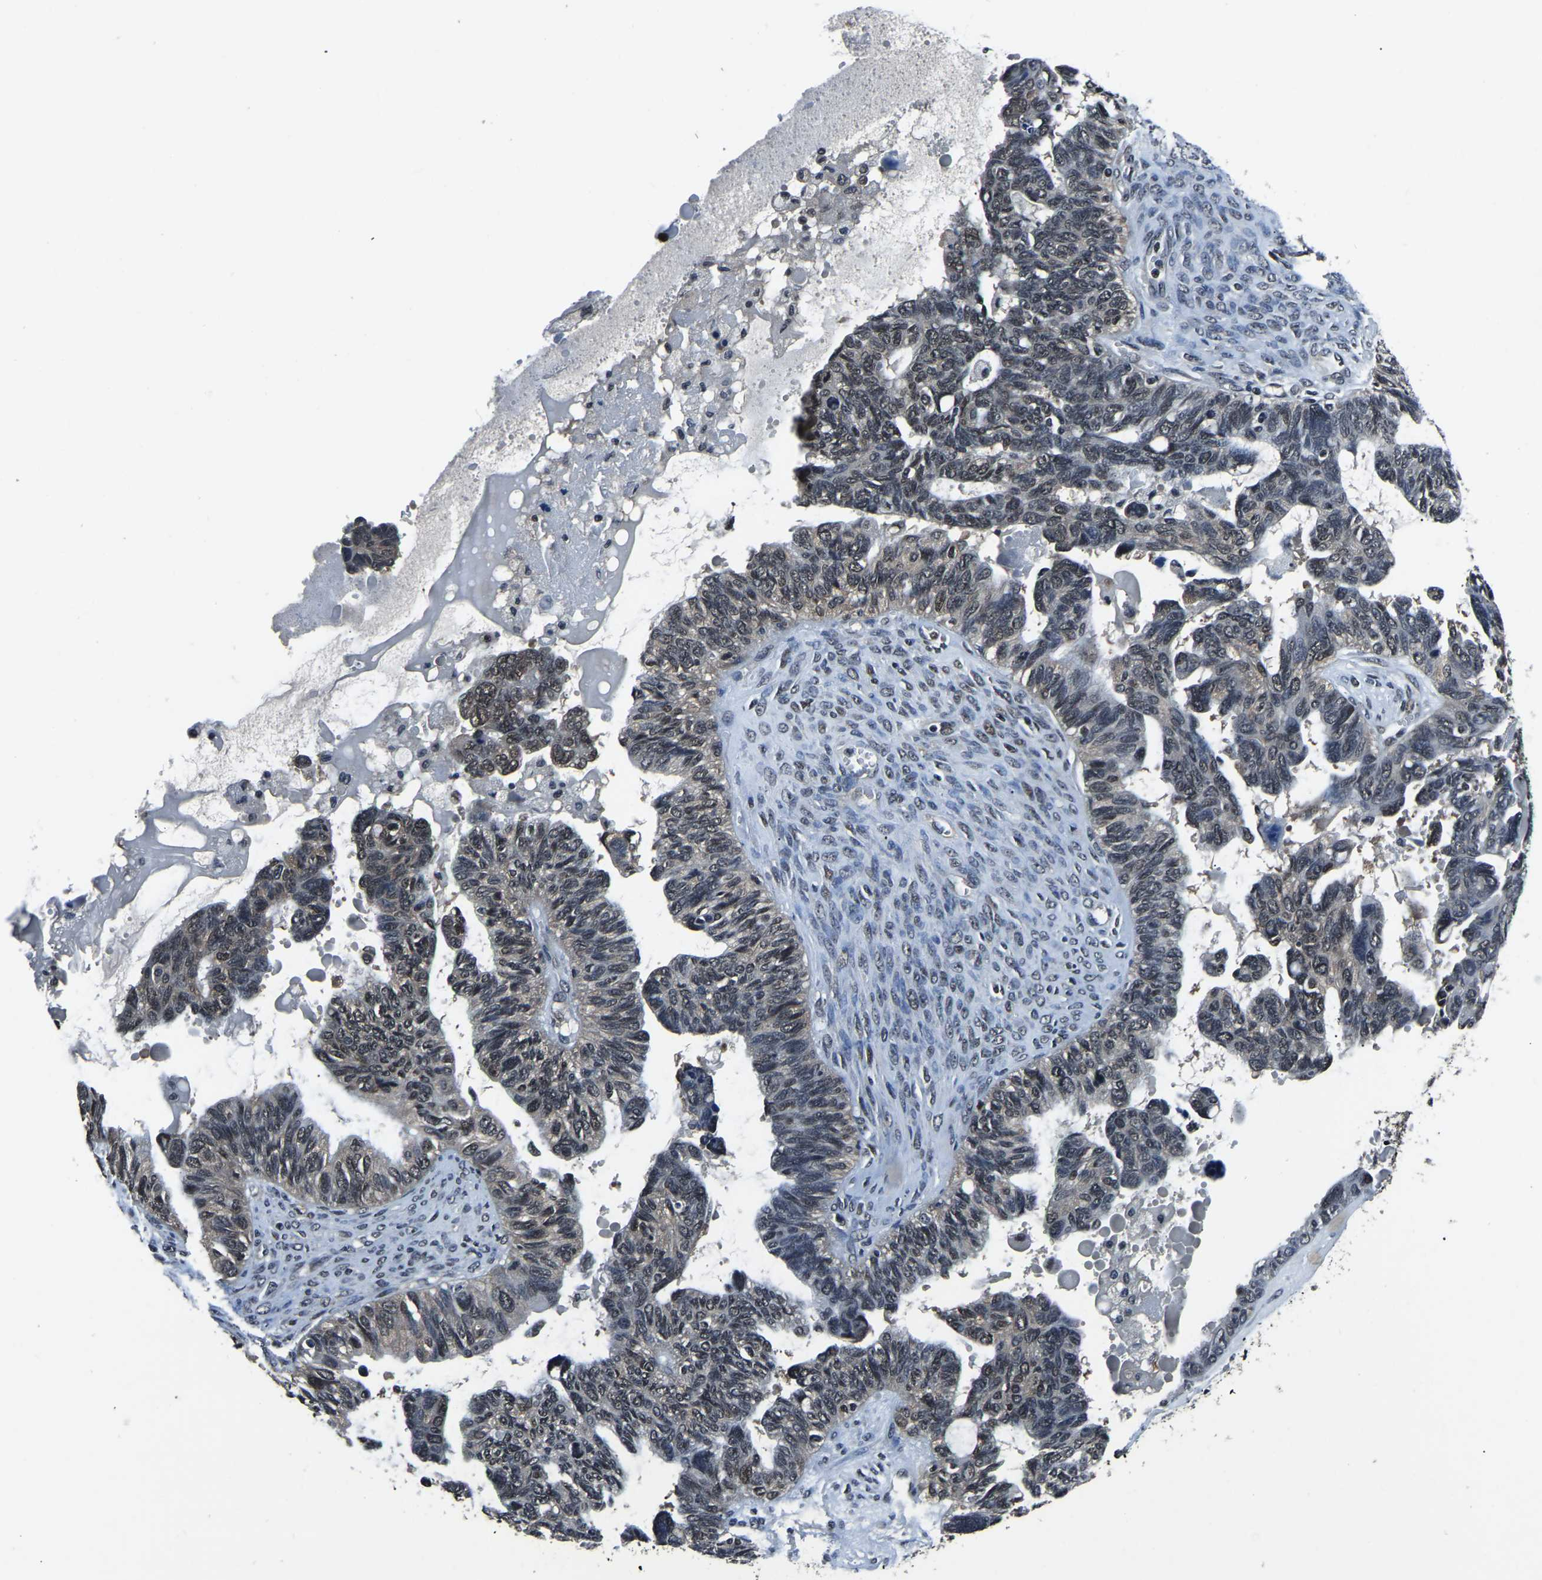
{"staining": {"intensity": "negative", "quantity": "none", "location": "none"}, "tissue": "ovarian cancer", "cell_type": "Tumor cells", "image_type": "cancer", "snomed": [{"axis": "morphology", "description": "Cystadenocarcinoma, serous, NOS"}, {"axis": "topography", "description": "Ovary"}], "caption": "A micrograph of serous cystadenocarcinoma (ovarian) stained for a protein shows no brown staining in tumor cells. Nuclei are stained in blue.", "gene": "ANKIB1", "patient": {"sex": "female", "age": 79}}